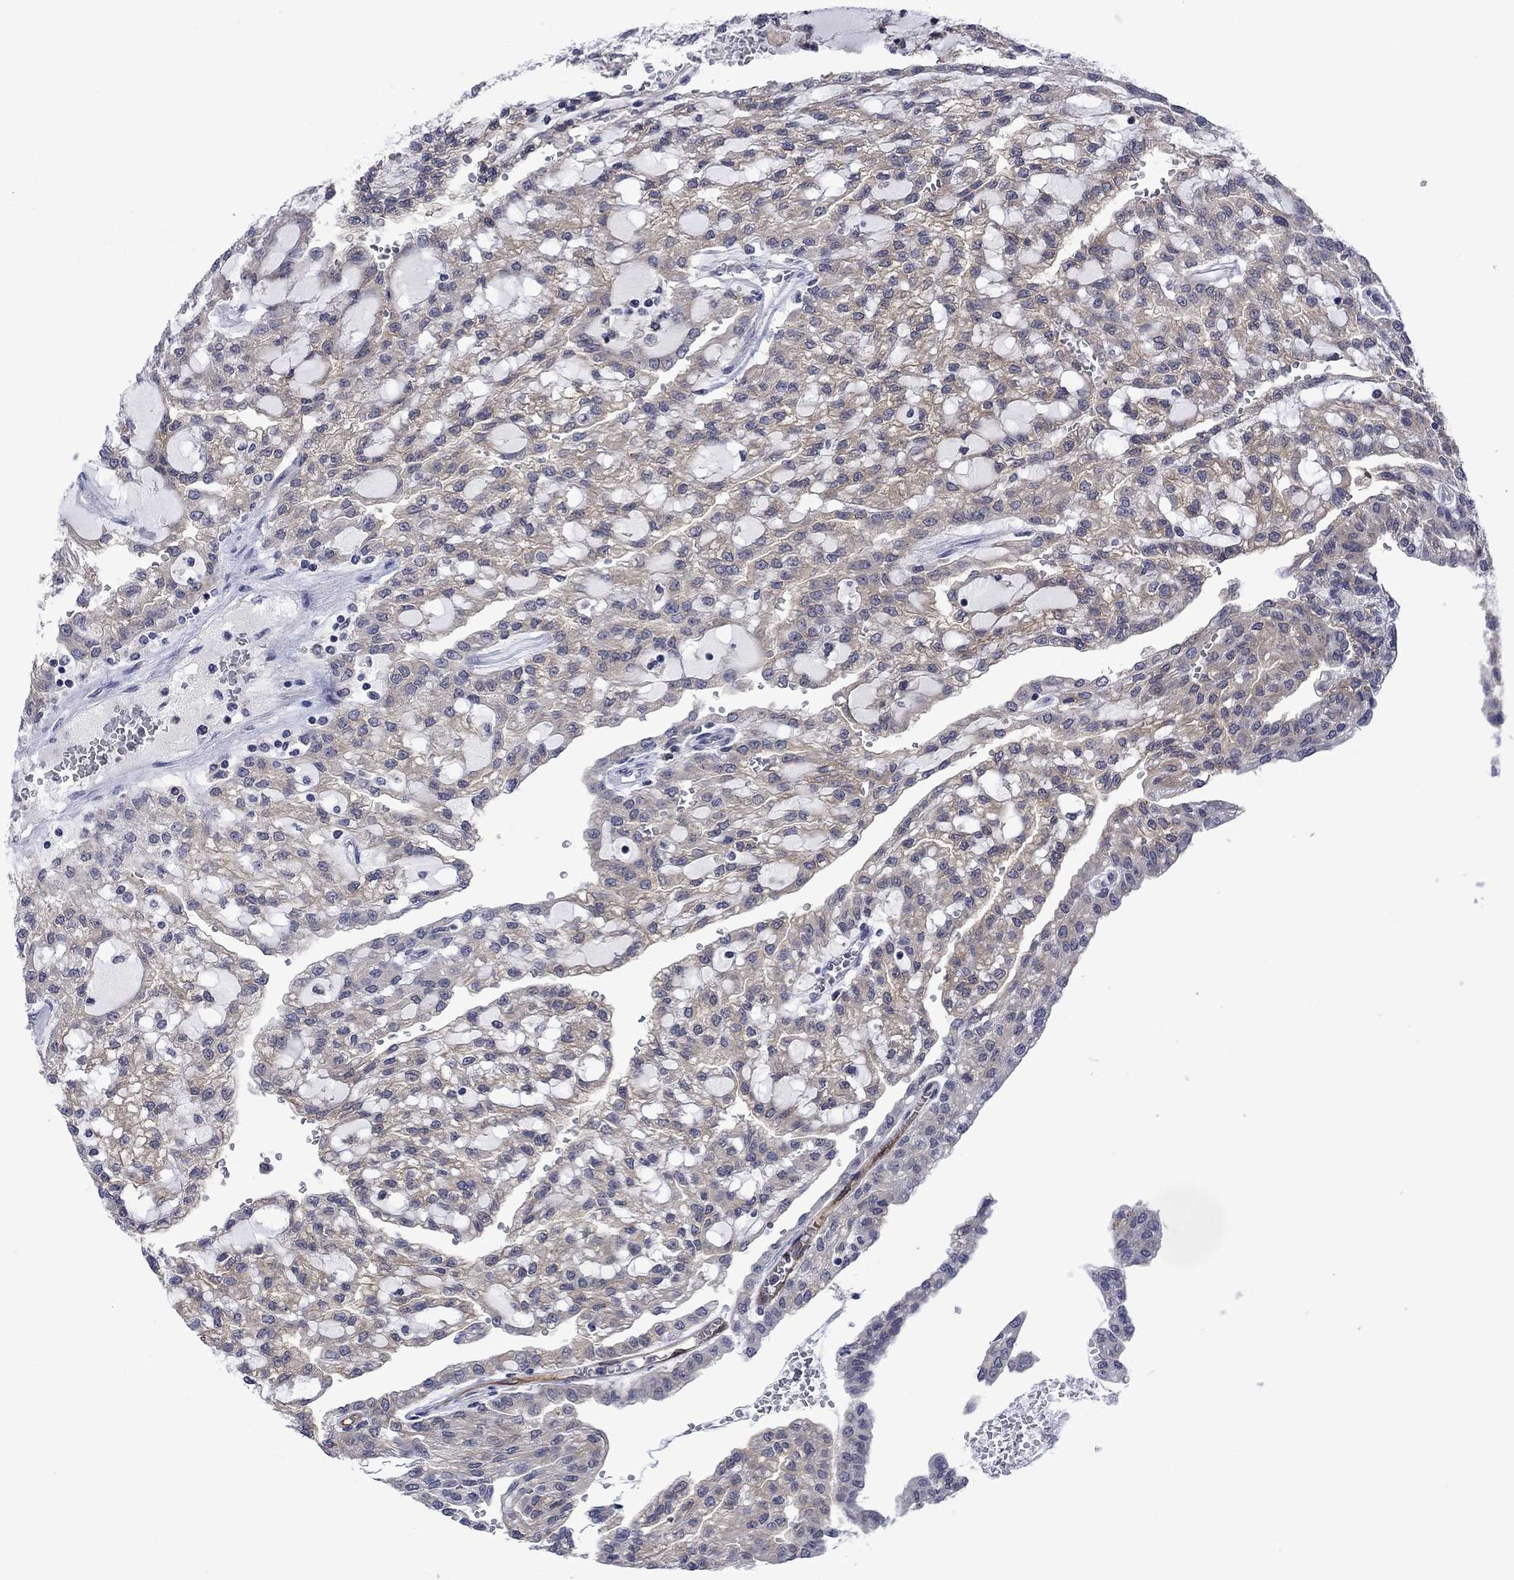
{"staining": {"intensity": "weak", "quantity": "25%-75%", "location": "cytoplasmic/membranous"}, "tissue": "renal cancer", "cell_type": "Tumor cells", "image_type": "cancer", "snomed": [{"axis": "morphology", "description": "Adenocarcinoma, NOS"}, {"axis": "topography", "description": "Kidney"}], "caption": "Approximately 25%-75% of tumor cells in human adenocarcinoma (renal) exhibit weak cytoplasmic/membranous protein positivity as visualized by brown immunohistochemical staining.", "gene": "AGL", "patient": {"sex": "male", "age": 63}}